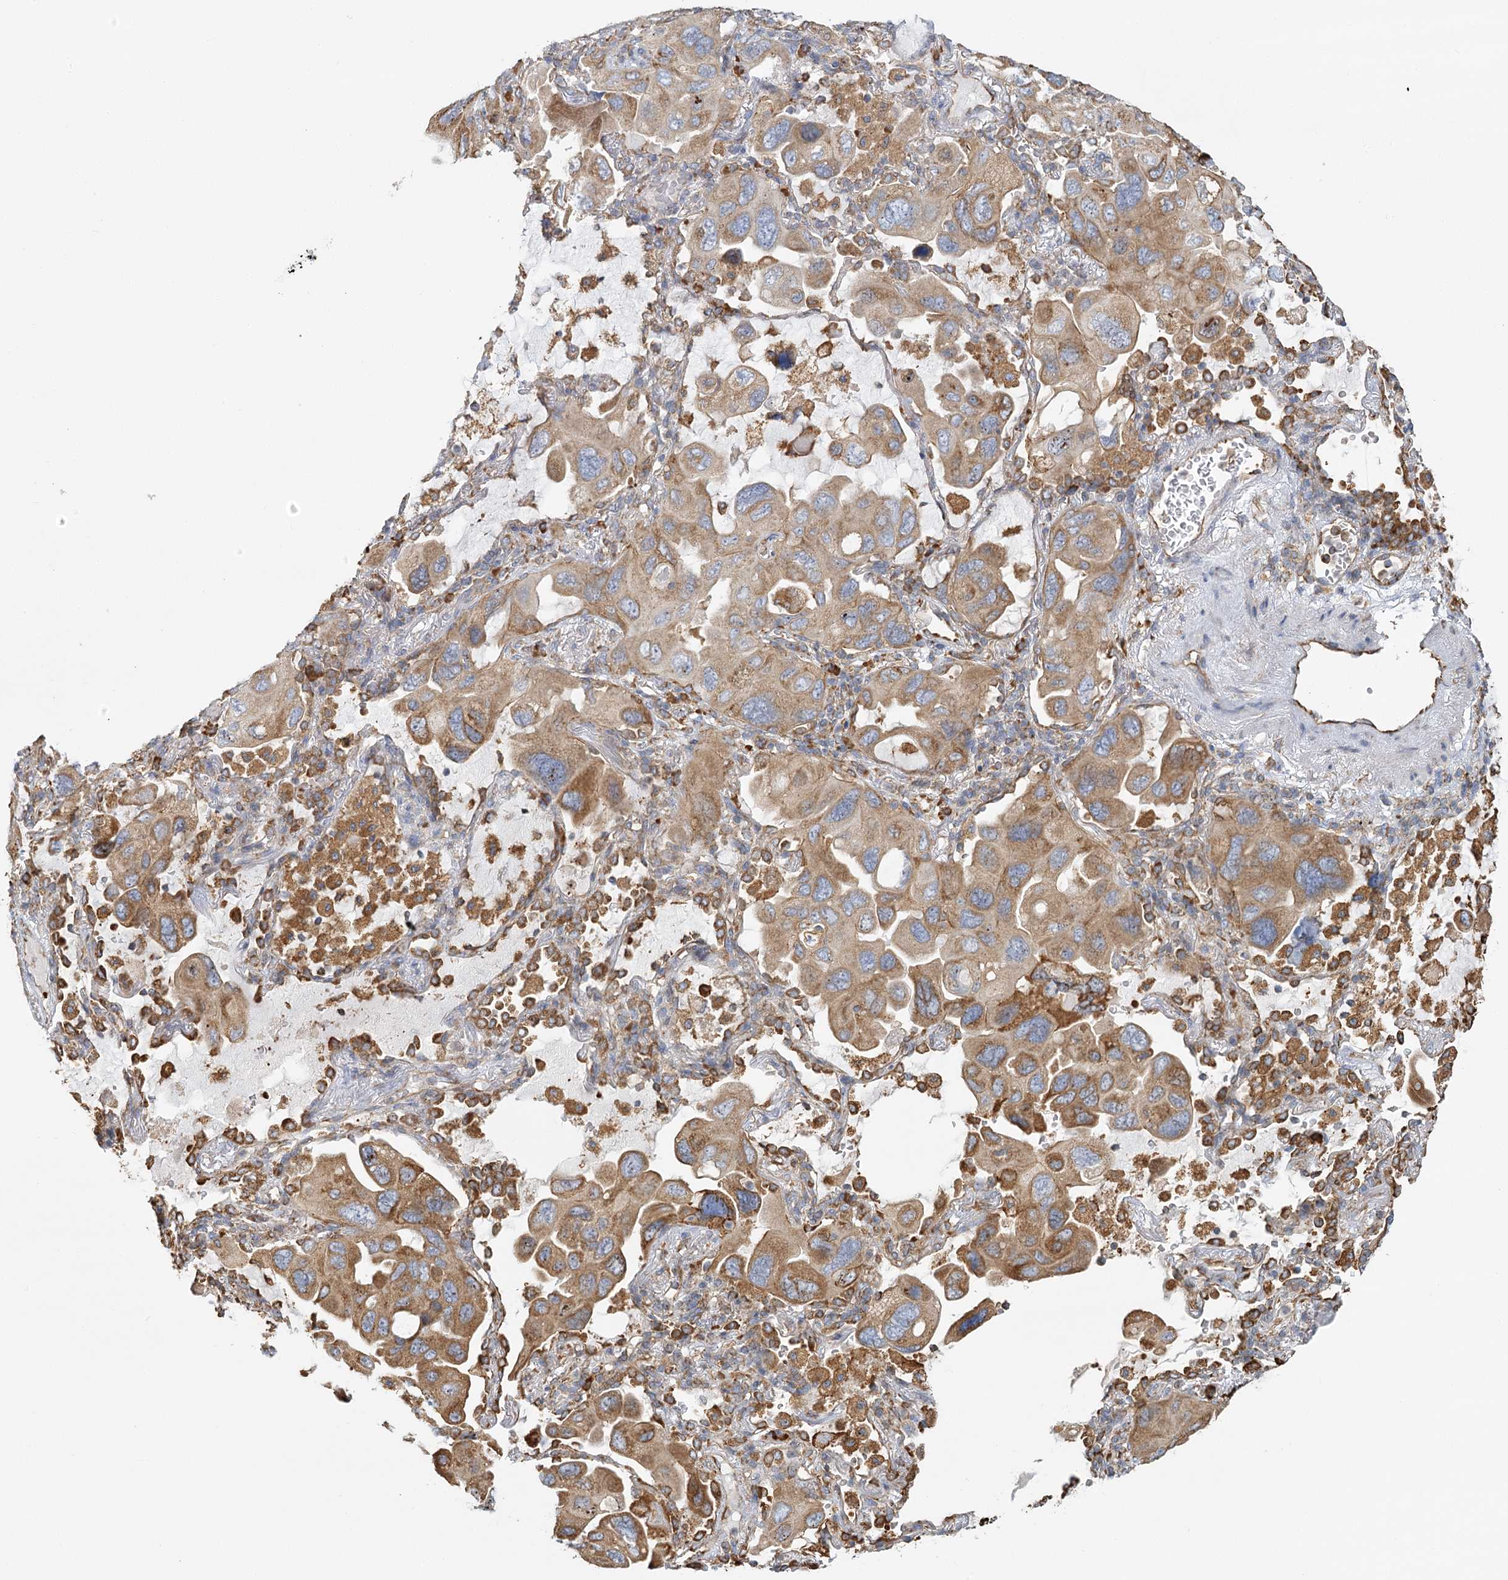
{"staining": {"intensity": "moderate", "quantity": ">75%", "location": "cytoplasmic/membranous"}, "tissue": "lung cancer", "cell_type": "Tumor cells", "image_type": "cancer", "snomed": [{"axis": "morphology", "description": "Squamous cell carcinoma, NOS"}, {"axis": "topography", "description": "Lung"}], "caption": "This micrograph demonstrates immunohistochemistry (IHC) staining of lung squamous cell carcinoma, with medium moderate cytoplasmic/membranous positivity in approximately >75% of tumor cells.", "gene": "TAS1R1", "patient": {"sex": "female", "age": 73}}